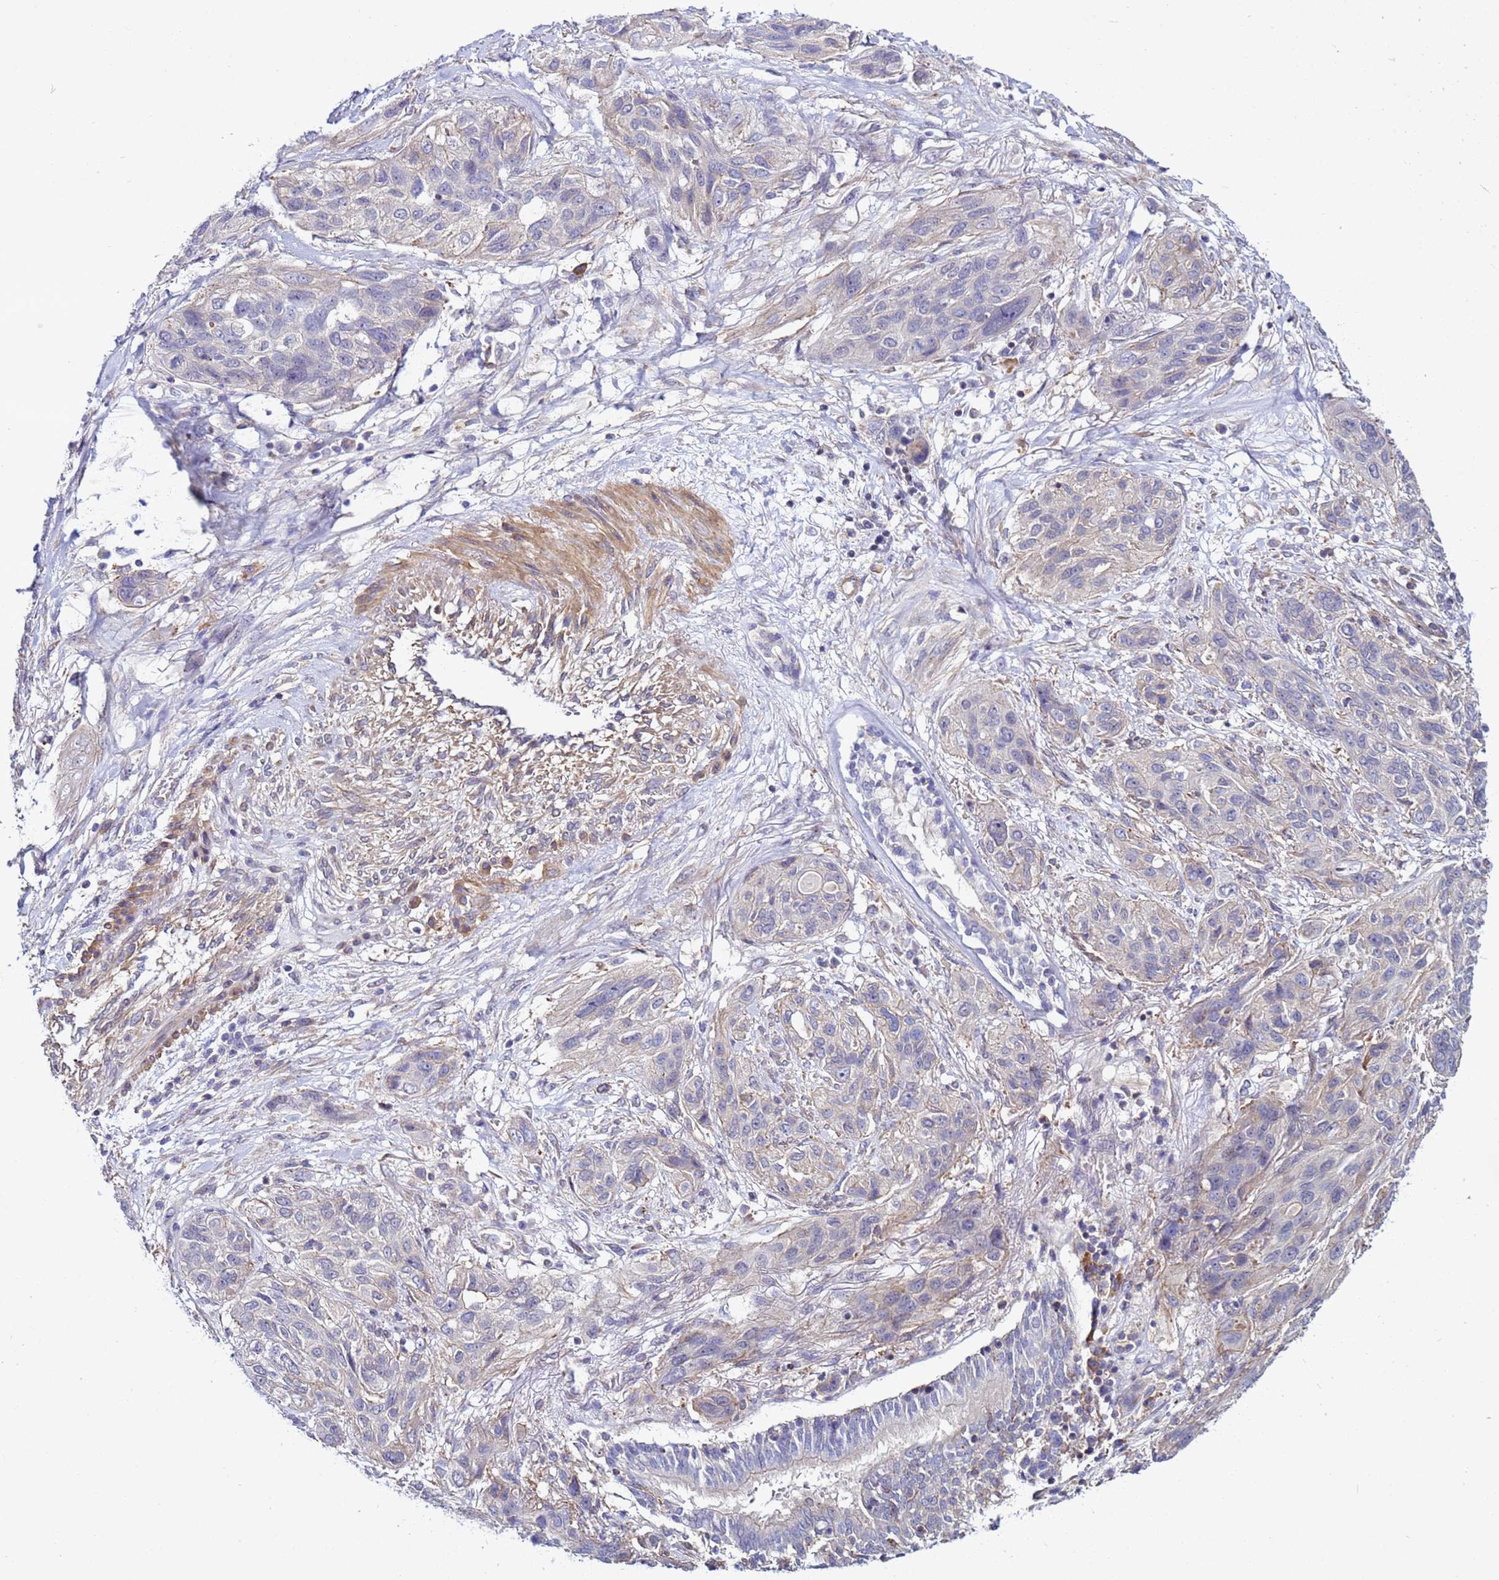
{"staining": {"intensity": "negative", "quantity": "none", "location": "none"}, "tissue": "lung cancer", "cell_type": "Tumor cells", "image_type": "cancer", "snomed": [{"axis": "morphology", "description": "Squamous cell carcinoma, NOS"}, {"axis": "topography", "description": "Lung"}], "caption": "Immunohistochemical staining of lung squamous cell carcinoma shows no significant positivity in tumor cells.", "gene": "STK38", "patient": {"sex": "female", "age": 70}}